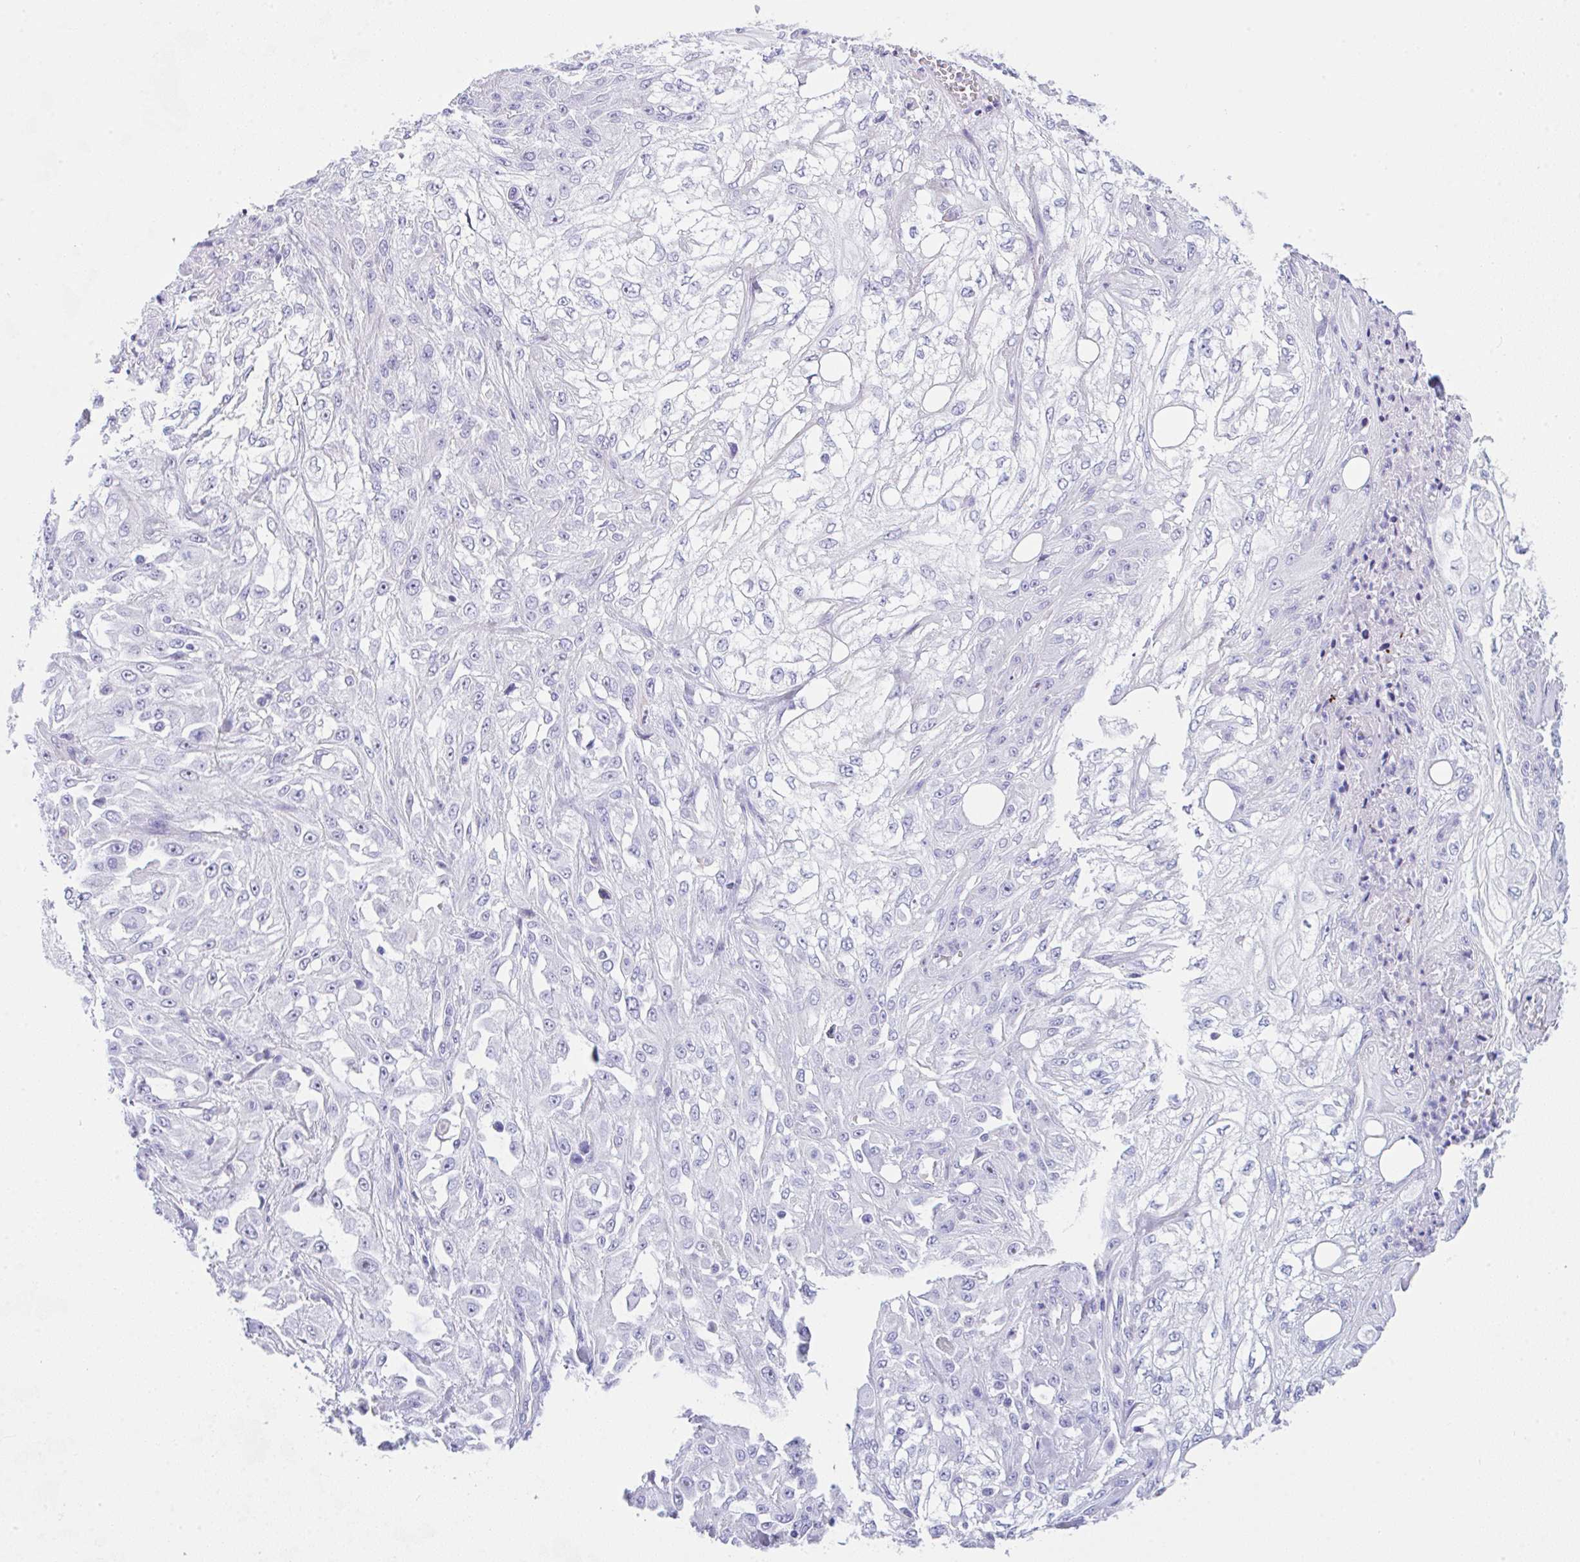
{"staining": {"intensity": "negative", "quantity": "none", "location": "none"}, "tissue": "skin cancer", "cell_type": "Tumor cells", "image_type": "cancer", "snomed": [{"axis": "morphology", "description": "Squamous cell carcinoma, NOS"}, {"axis": "morphology", "description": "Squamous cell carcinoma, metastatic, NOS"}, {"axis": "topography", "description": "Skin"}, {"axis": "topography", "description": "Lymph node"}], "caption": "High power microscopy micrograph of an immunohistochemistry (IHC) micrograph of metastatic squamous cell carcinoma (skin), revealing no significant expression in tumor cells.", "gene": "NDUFAF8", "patient": {"sex": "male", "age": 75}}